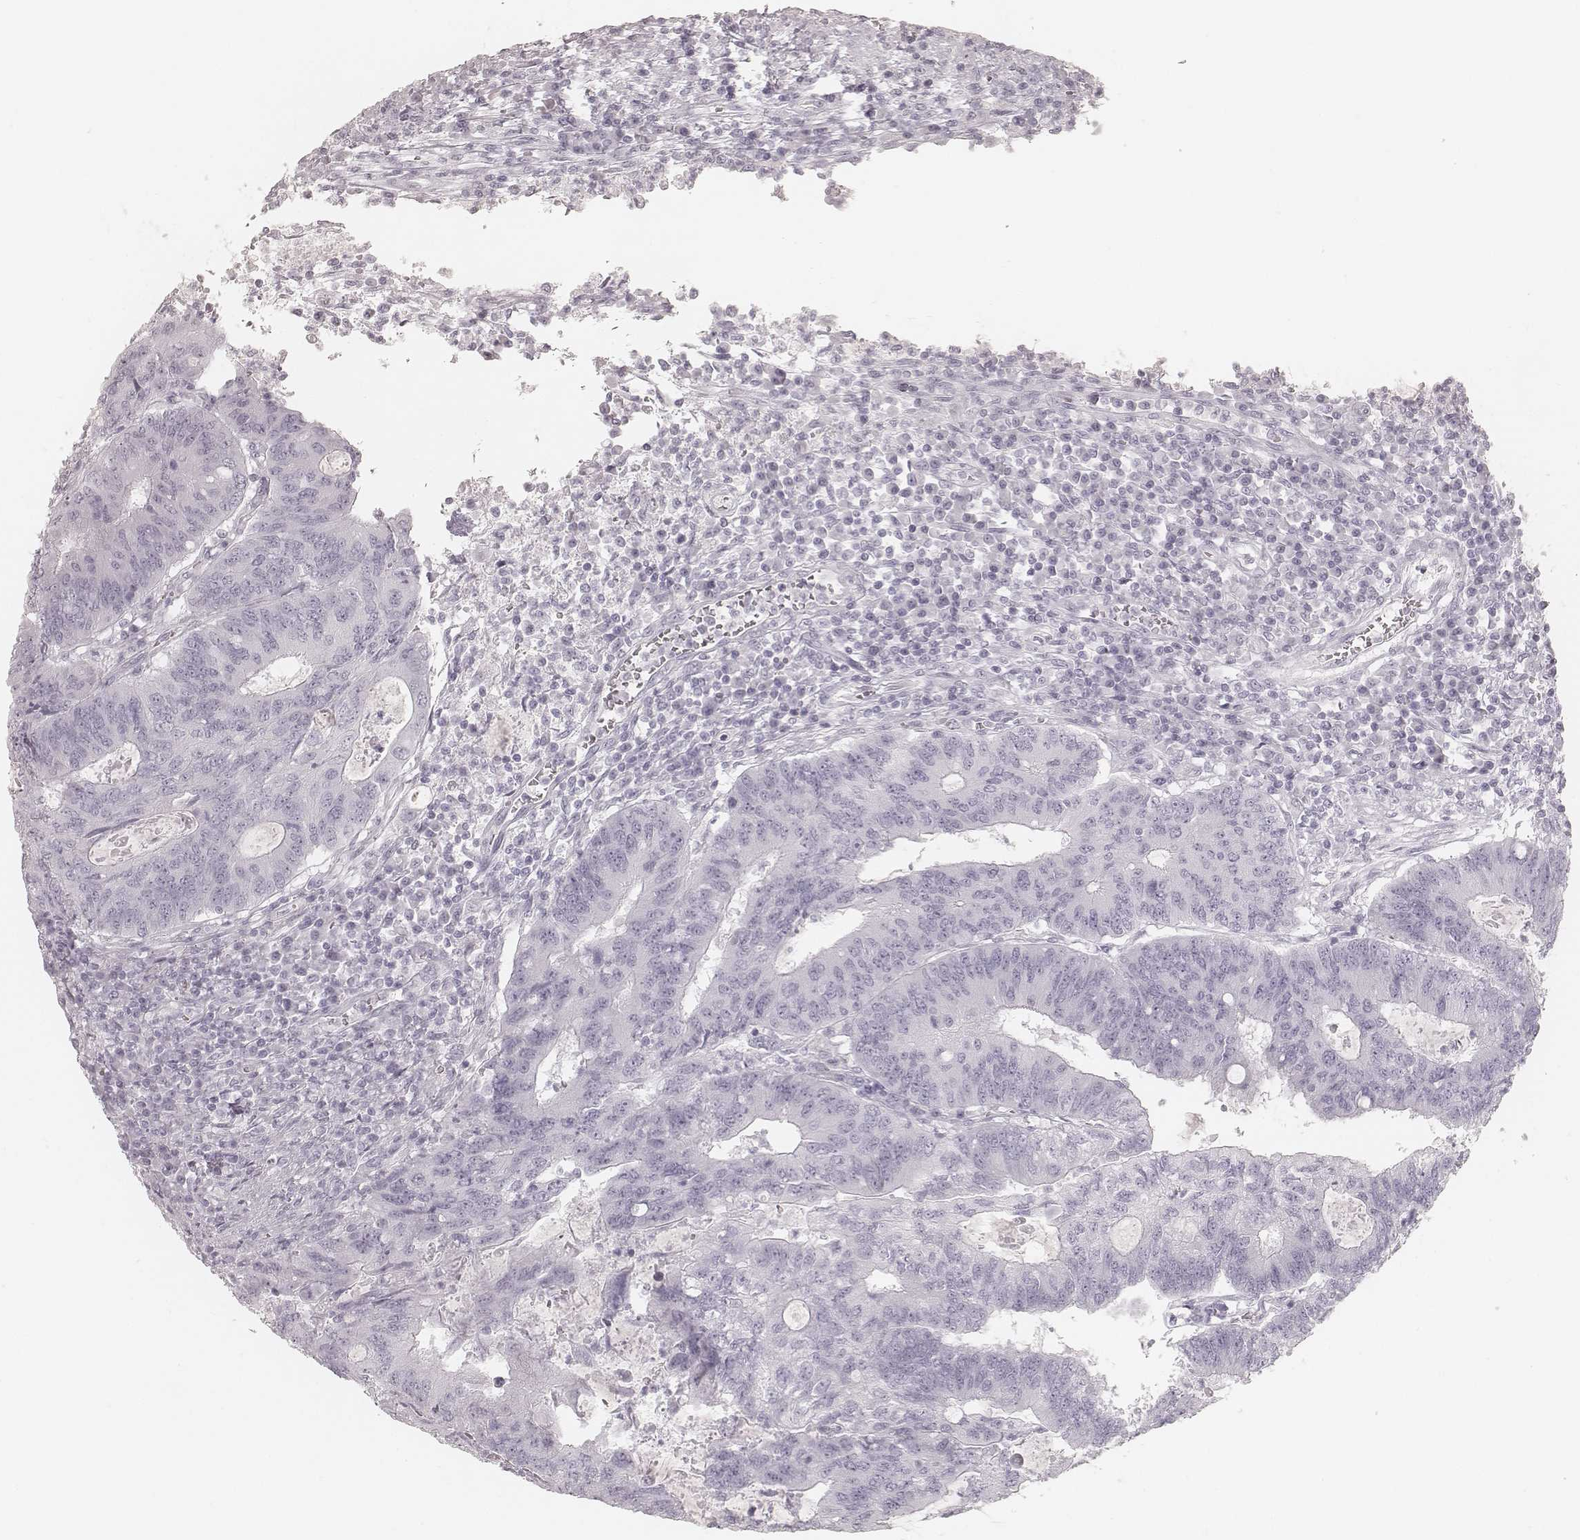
{"staining": {"intensity": "negative", "quantity": "none", "location": "none"}, "tissue": "colorectal cancer", "cell_type": "Tumor cells", "image_type": "cancer", "snomed": [{"axis": "morphology", "description": "Adenocarcinoma, NOS"}, {"axis": "topography", "description": "Colon"}], "caption": "Colorectal adenocarcinoma stained for a protein using IHC shows no expression tumor cells.", "gene": "KRT72", "patient": {"sex": "male", "age": 67}}